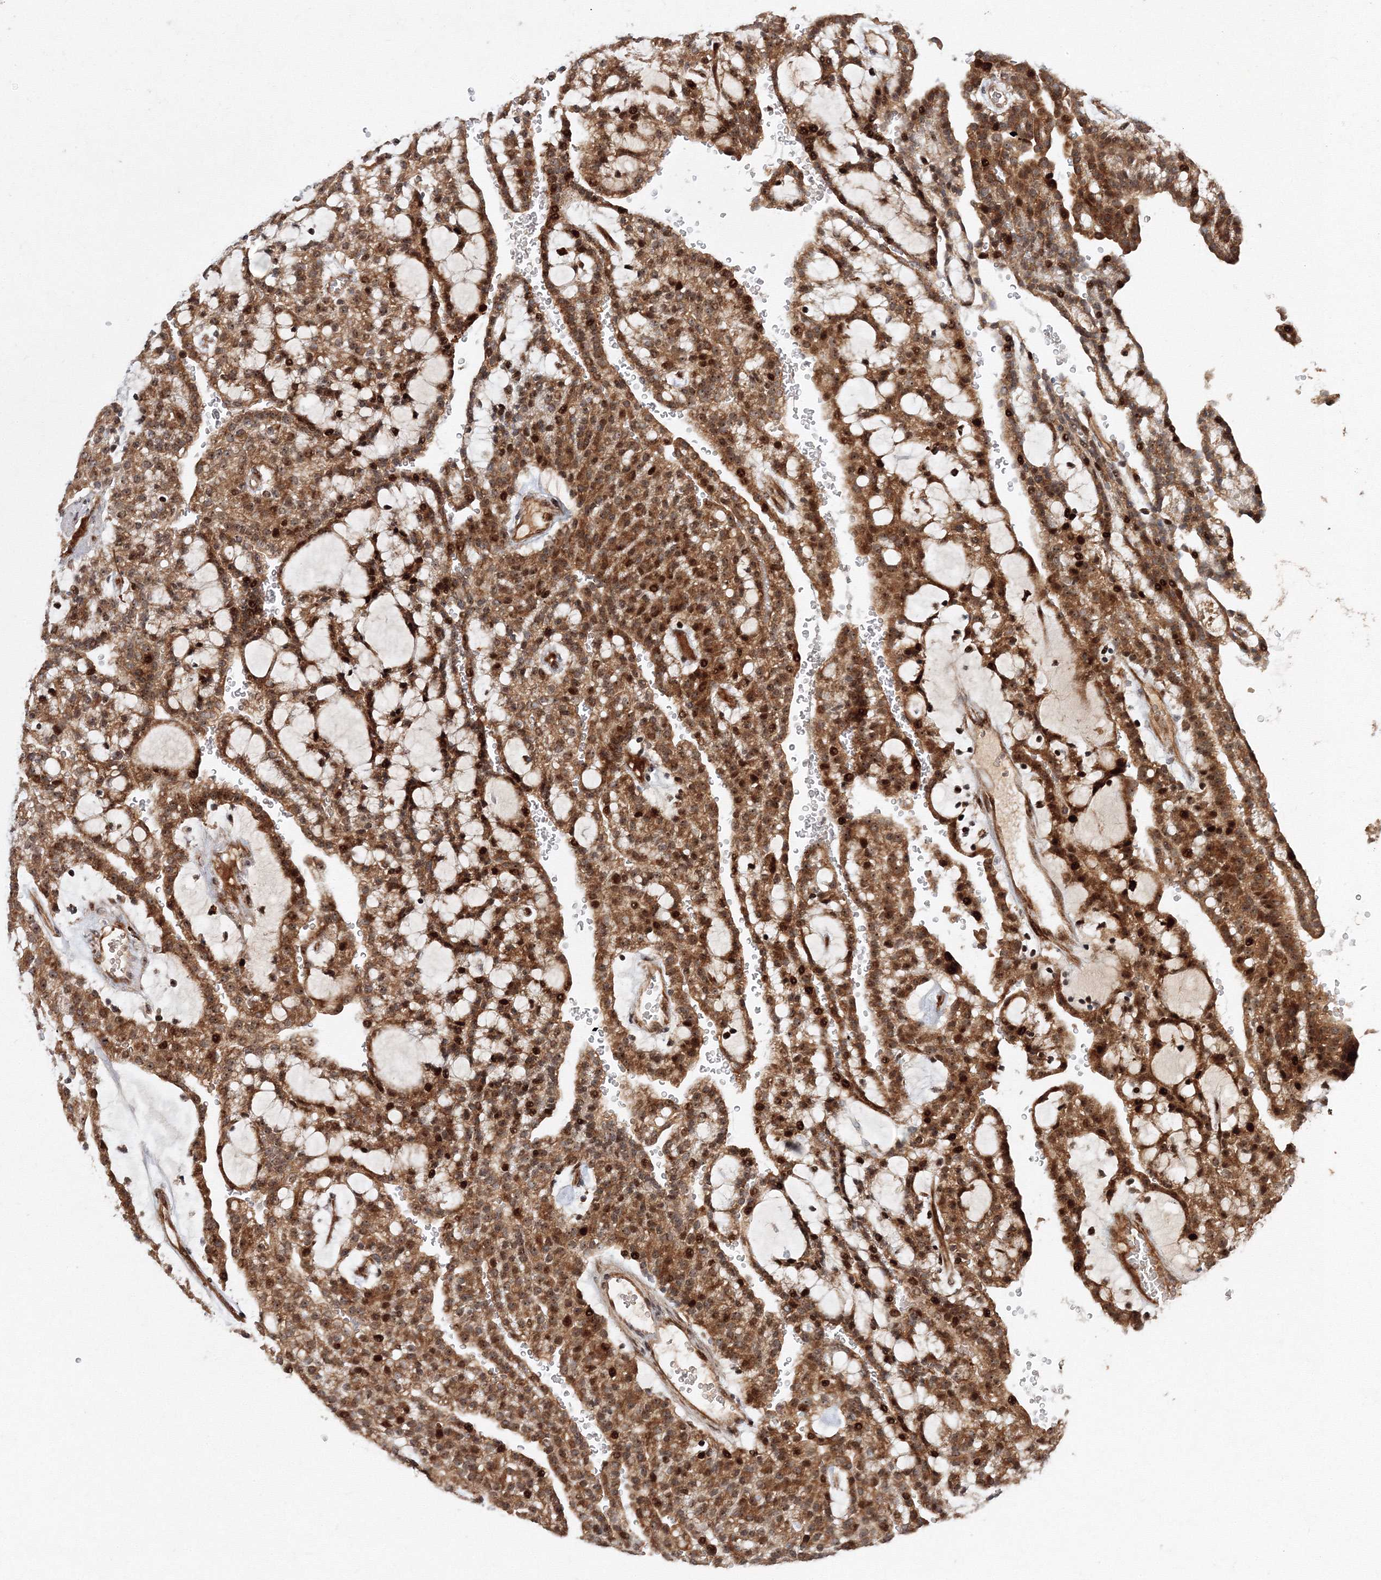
{"staining": {"intensity": "strong", "quantity": ">75%", "location": "cytoplasmic/membranous,nuclear"}, "tissue": "renal cancer", "cell_type": "Tumor cells", "image_type": "cancer", "snomed": [{"axis": "morphology", "description": "Adenocarcinoma, NOS"}, {"axis": "topography", "description": "Kidney"}], "caption": "A photomicrograph showing strong cytoplasmic/membranous and nuclear positivity in about >75% of tumor cells in renal cancer (adenocarcinoma), as visualized by brown immunohistochemical staining.", "gene": "ANKAR", "patient": {"sex": "male", "age": 63}}